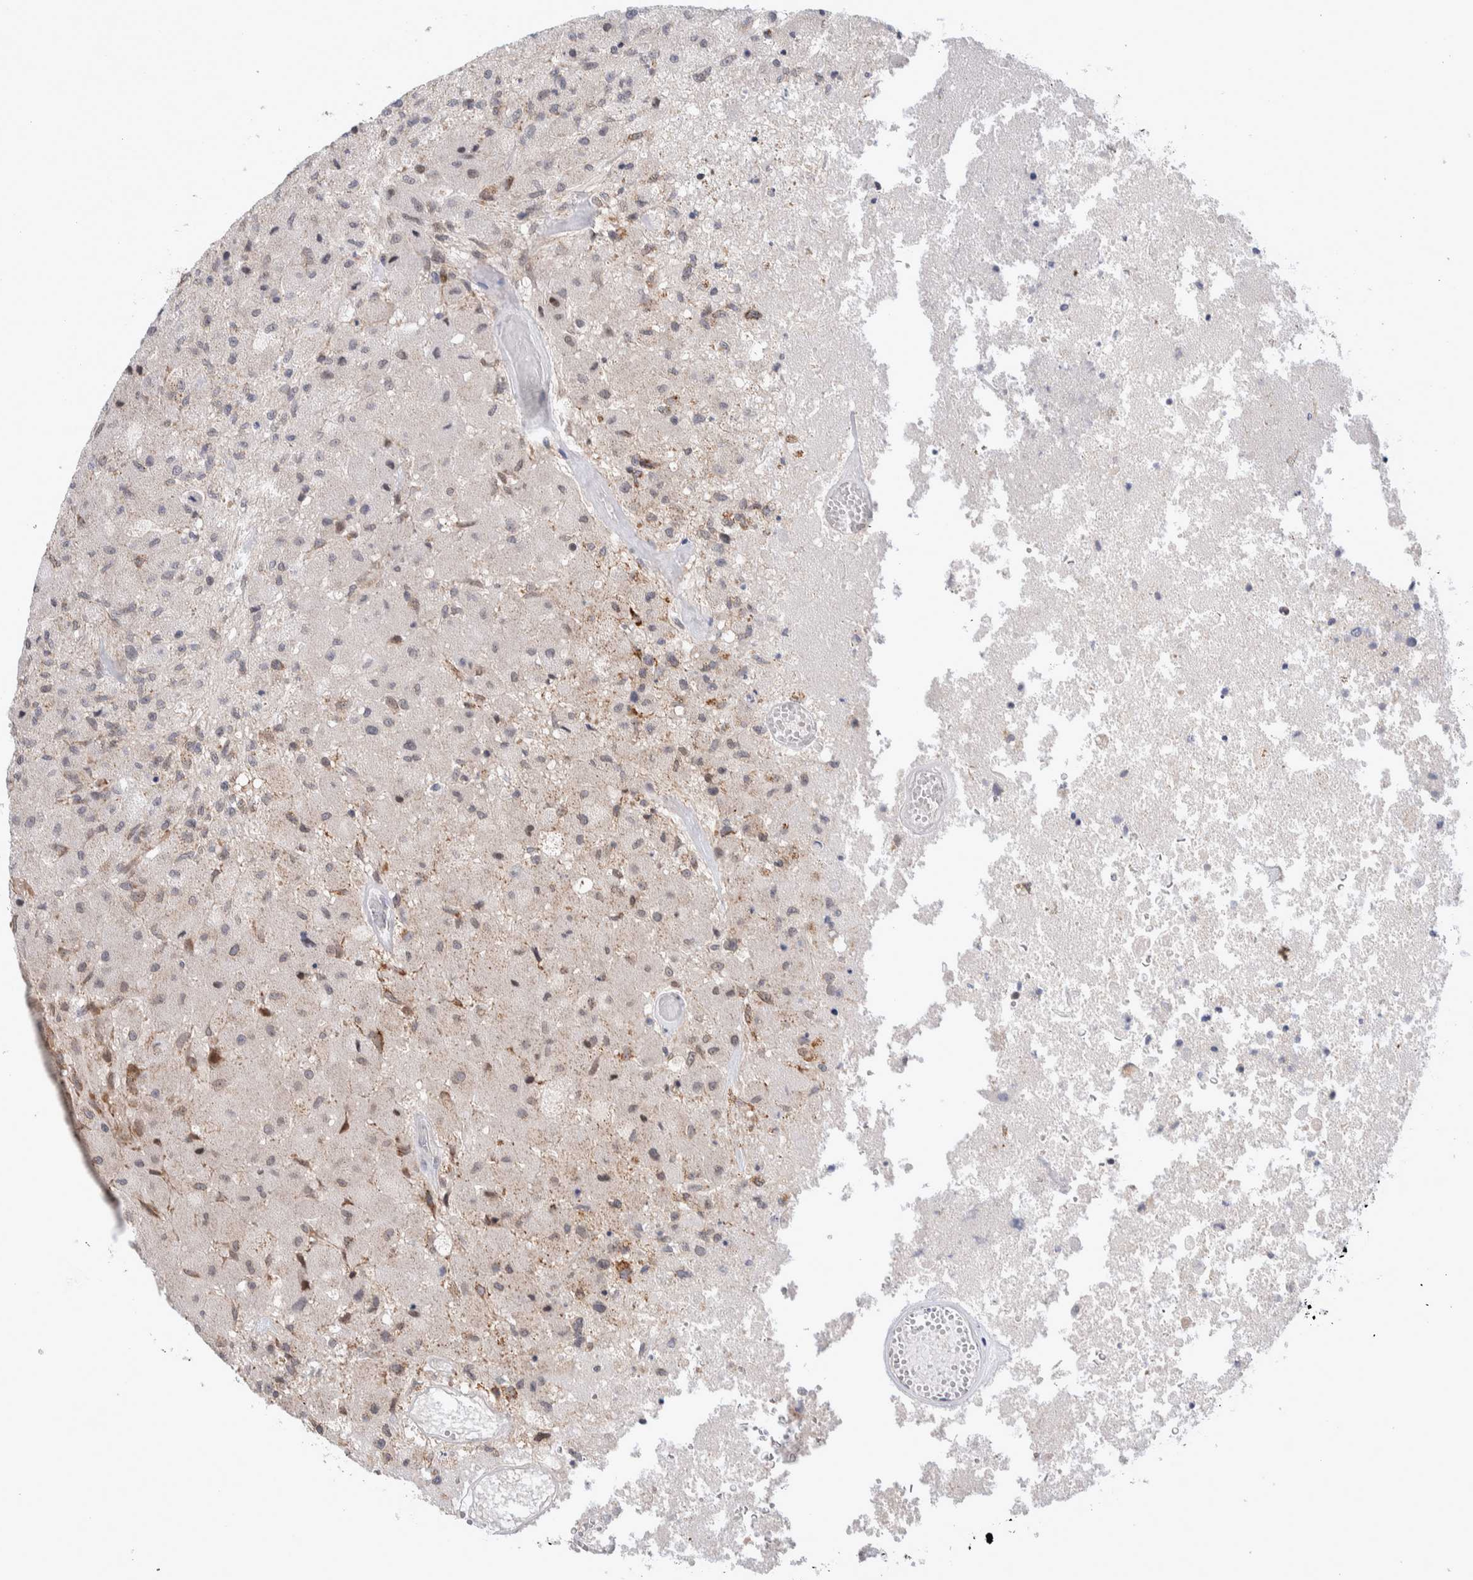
{"staining": {"intensity": "weak", "quantity": "<25%", "location": "cytoplasmic/membranous"}, "tissue": "glioma", "cell_type": "Tumor cells", "image_type": "cancer", "snomed": [{"axis": "morphology", "description": "Normal tissue, NOS"}, {"axis": "morphology", "description": "Glioma, malignant, High grade"}, {"axis": "topography", "description": "Cerebral cortex"}], "caption": "An immunohistochemistry (IHC) histopathology image of high-grade glioma (malignant) is shown. There is no staining in tumor cells of high-grade glioma (malignant).", "gene": "CRAT", "patient": {"sex": "male", "age": 77}}